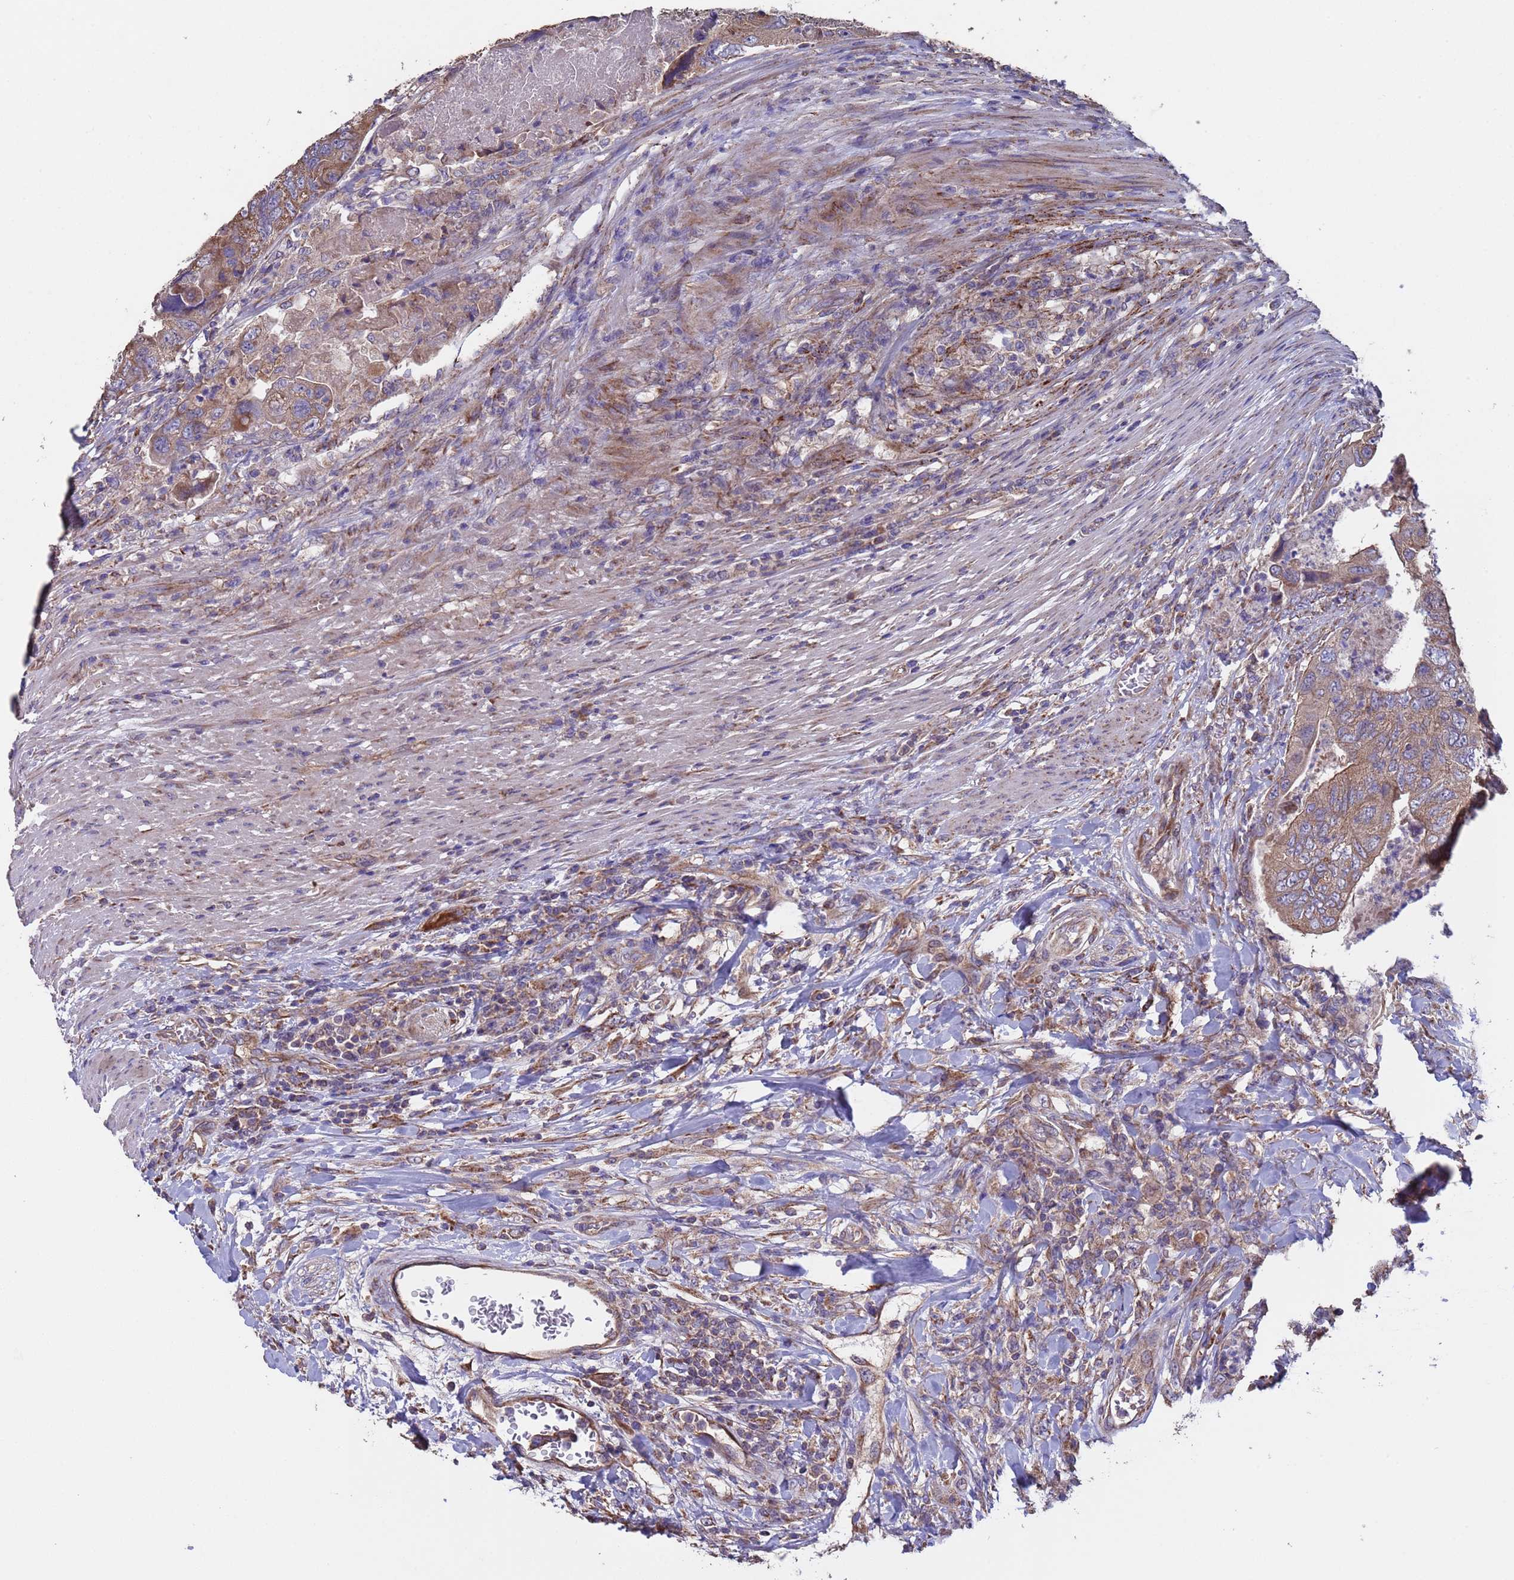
{"staining": {"intensity": "weak", "quantity": ">75%", "location": "cytoplasmic/membranous"}, "tissue": "colorectal cancer", "cell_type": "Tumor cells", "image_type": "cancer", "snomed": [{"axis": "morphology", "description": "Adenocarcinoma, NOS"}, {"axis": "topography", "description": "Rectum"}], "caption": "A histopathology image of human colorectal adenocarcinoma stained for a protein shows weak cytoplasmic/membranous brown staining in tumor cells.", "gene": "EEF1AKMT1", "patient": {"sex": "male", "age": 63}}